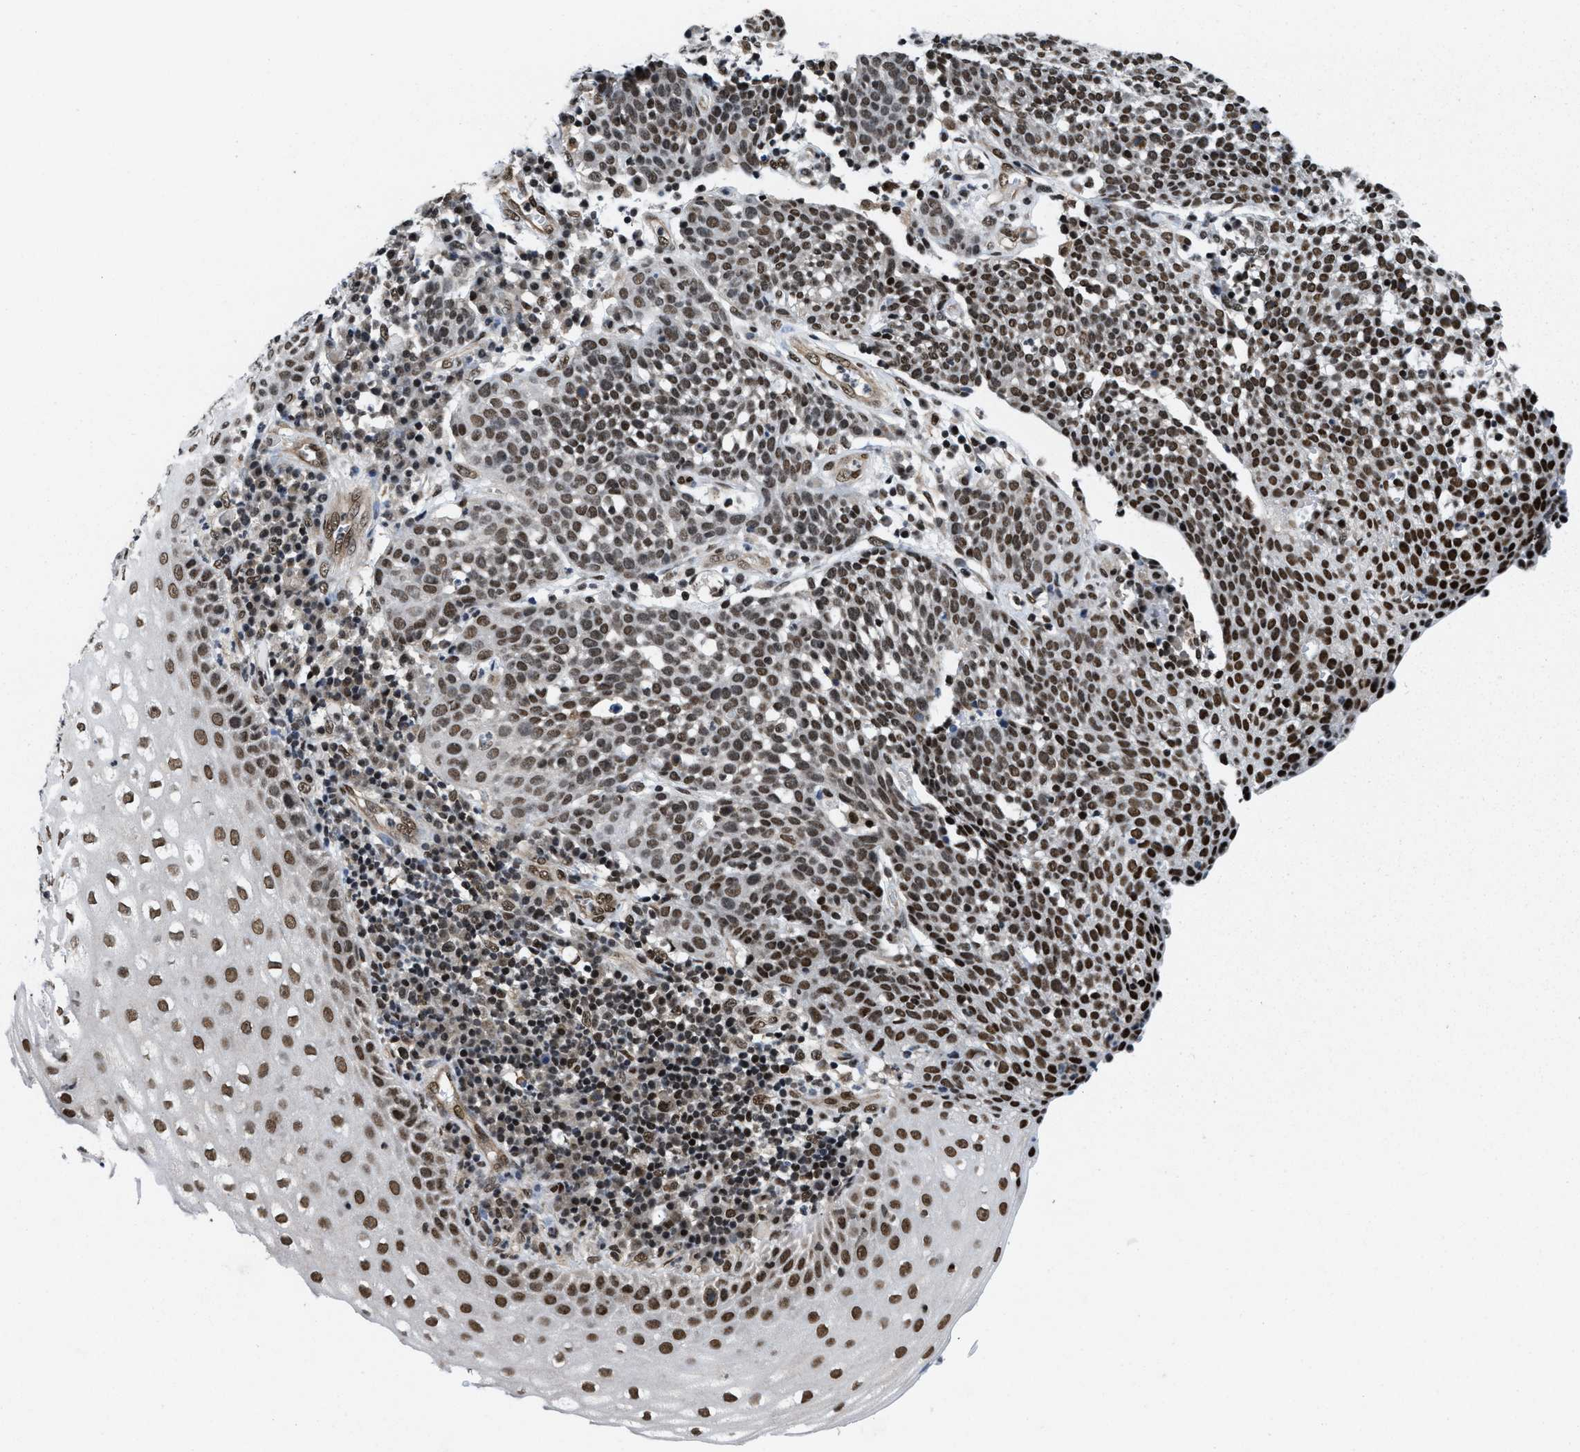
{"staining": {"intensity": "strong", "quantity": ">75%", "location": "nuclear"}, "tissue": "cervical cancer", "cell_type": "Tumor cells", "image_type": "cancer", "snomed": [{"axis": "morphology", "description": "Squamous cell carcinoma, NOS"}, {"axis": "topography", "description": "Cervix"}], "caption": "Tumor cells reveal strong nuclear staining in about >75% of cells in cervical squamous cell carcinoma. The protein of interest is shown in brown color, while the nuclei are stained blue.", "gene": "SAFB", "patient": {"sex": "female", "age": 34}}